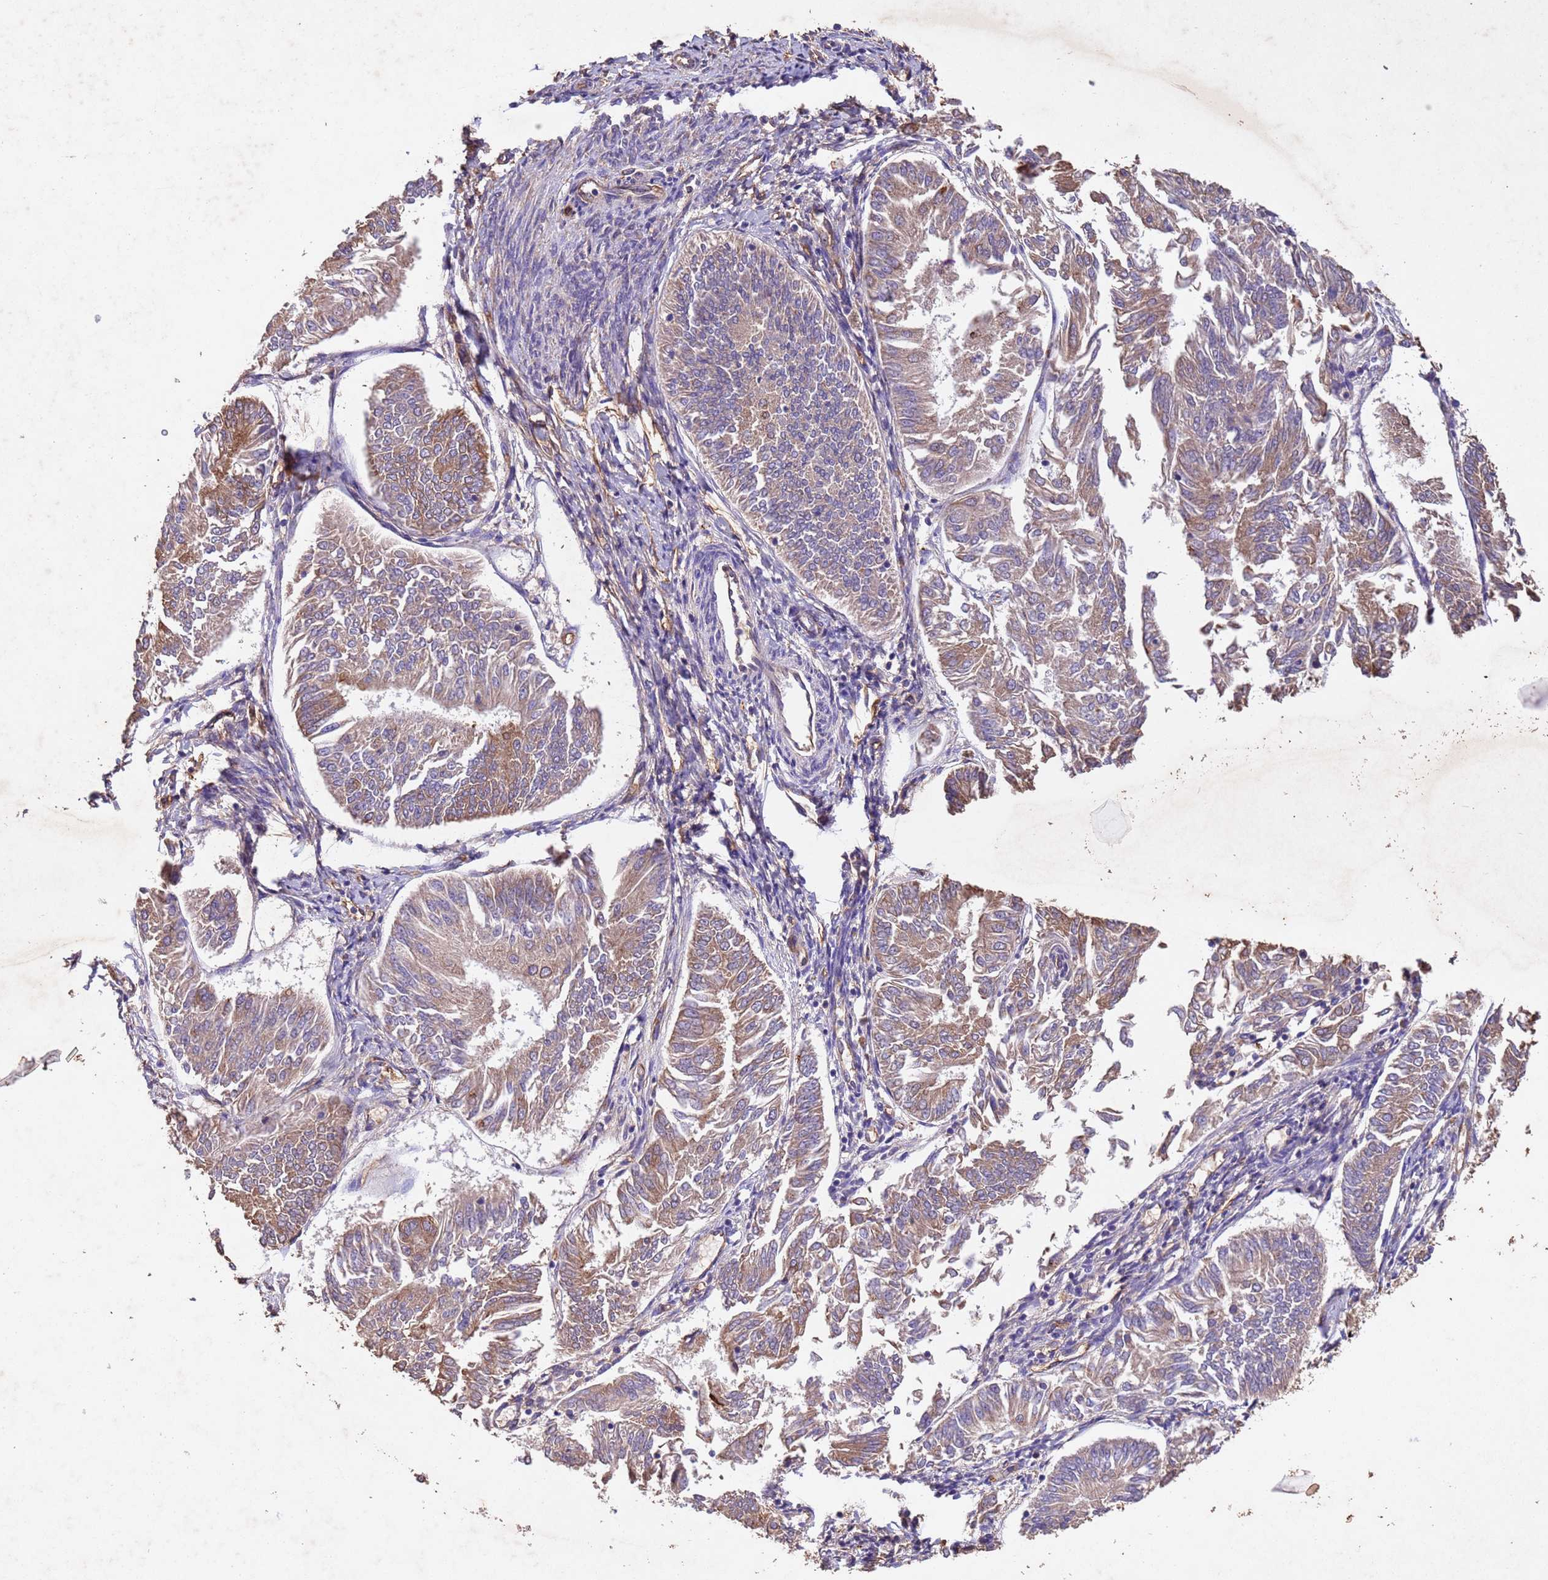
{"staining": {"intensity": "moderate", "quantity": ">75%", "location": "cytoplasmic/membranous"}, "tissue": "endometrial cancer", "cell_type": "Tumor cells", "image_type": "cancer", "snomed": [{"axis": "morphology", "description": "Adenocarcinoma, NOS"}, {"axis": "topography", "description": "Endometrium"}], "caption": "Endometrial cancer (adenocarcinoma) was stained to show a protein in brown. There is medium levels of moderate cytoplasmic/membranous positivity in approximately >75% of tumor cells.", "gene": "MTX3", "patient": {"sex": "female", "age": 58}}